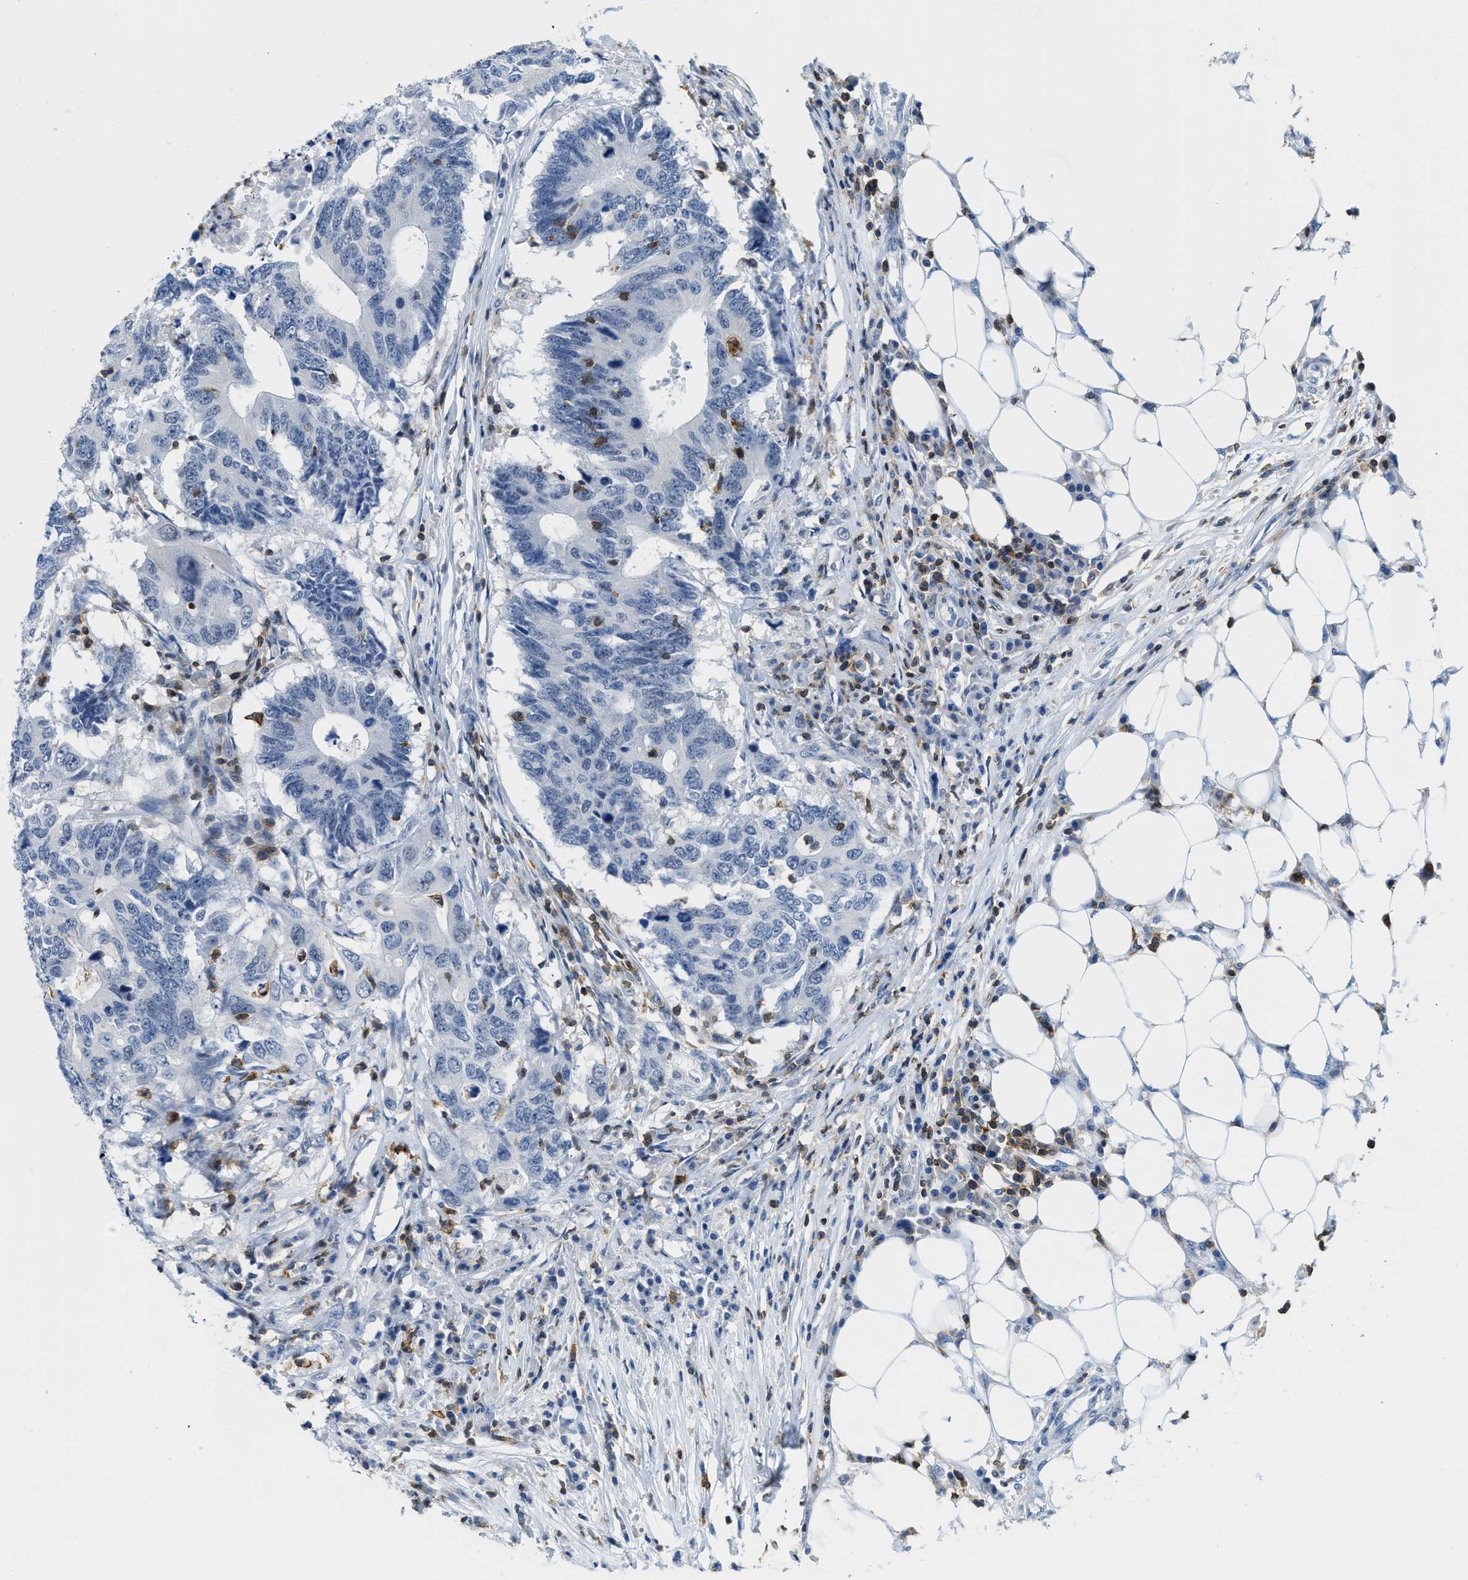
{"staining": {"intensity": "negative", "quantity": "none", "location": "none"}, "tissue": "colorectal cancer", "cell_type": "Tumor cells", "image_type": "cancer", "snomed": [{"axis": "morphology", "description": "Adenocarcinoma, NOS"}, {"axis": "topography", "description": "Colon"}], "caption": "Protein analysis of colorectal cancer displays no significant staining in tumor cells.", "gene": "FAM151A", "patient": {"sex": "male", "age": 71}}